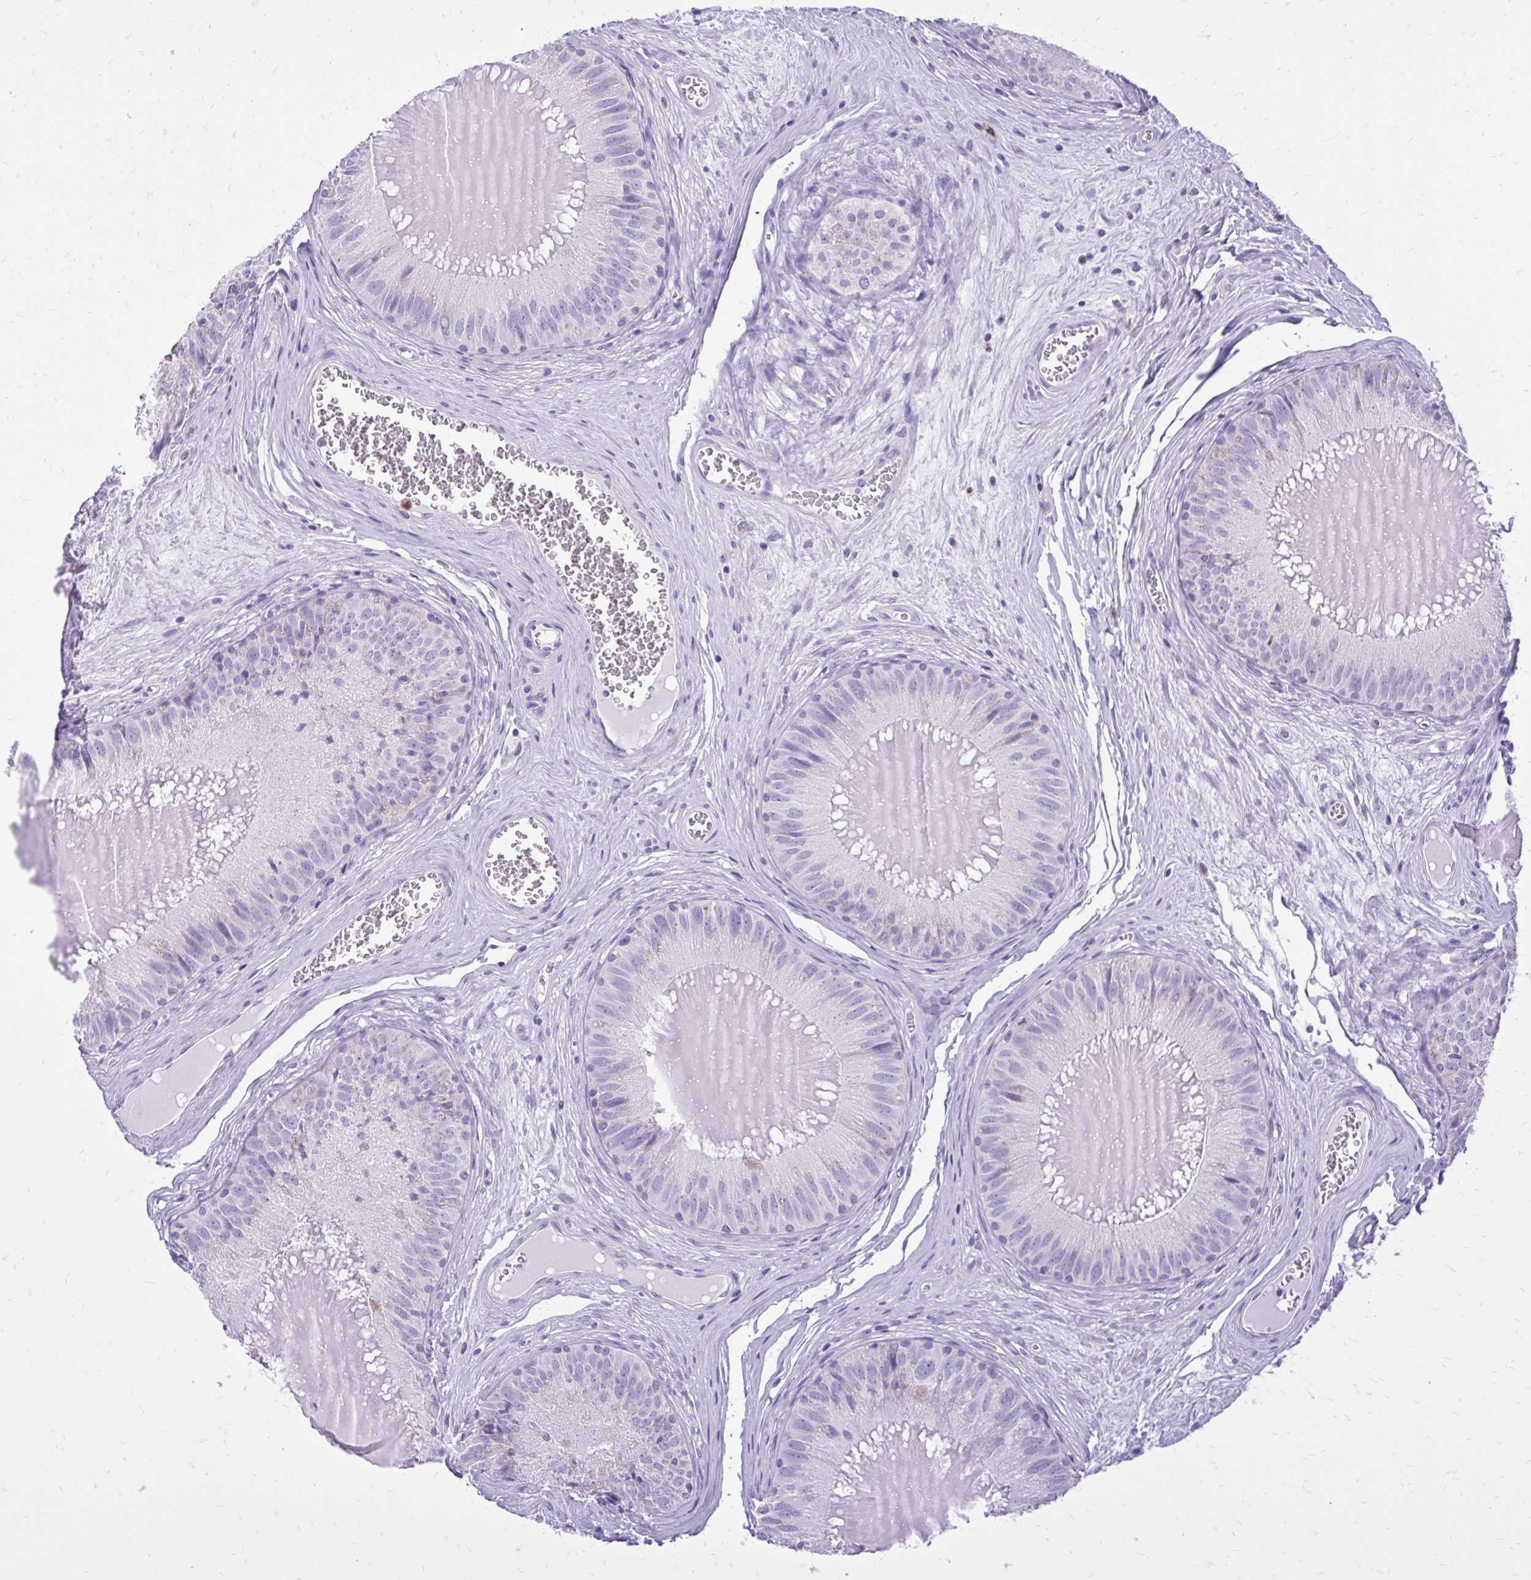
{"staining": {"intensity": "negative", "quantity": "none", "location": "none"}, "tissue": "epididymis", "cell_type": "Glandular cells", "image_type": "normal", "snomed": [{"axis": "morphology", "description": "Normal tissue, NOS"}, {"axis": "topography", "description": "Epididymis, spermatic cord, NOS"}], "caption": "This is a micrograph of immunohistochemistry staining of unremarkable epididymis, which shows no expression in glandular cells.", "gene": "CAT", "patient": {"sex": "male", "age": 39}}